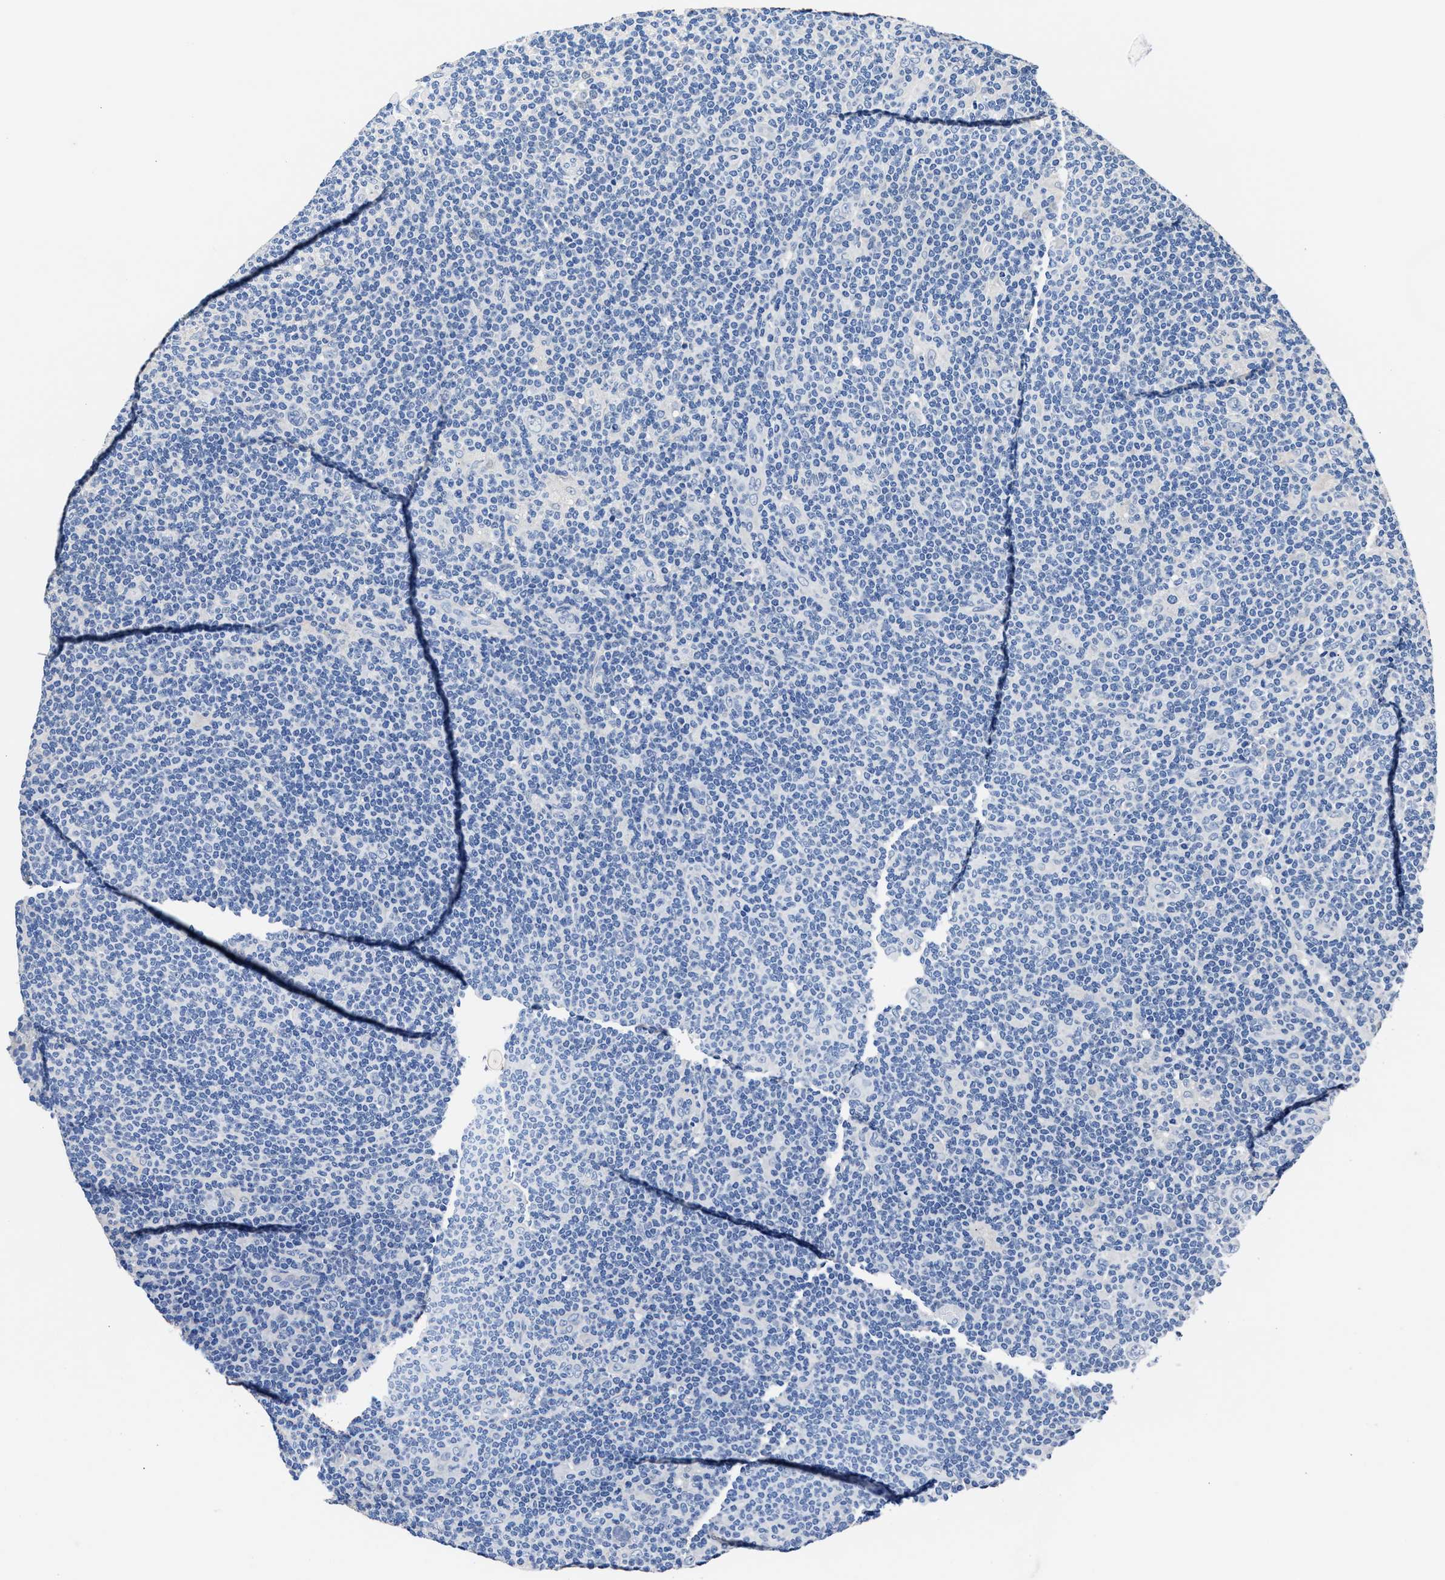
{"staining": {"intensity": "negative", "quantity": "none", "location": "none"}, "tissue": "lymphoma", "cell_type": "Tumor cells", "image_type": "cancer", "snomed": [{"axis": "morphology", "description": "Hodgkin's disease, NOS"}, {"axis": "topography", "description": "Lymph node"}], "caption": "A photomicrograph of human lymphoma is negative for staining in tumor cells.", "gene": "GSTM1", "patient": {"sex": "female", "age": 57}}